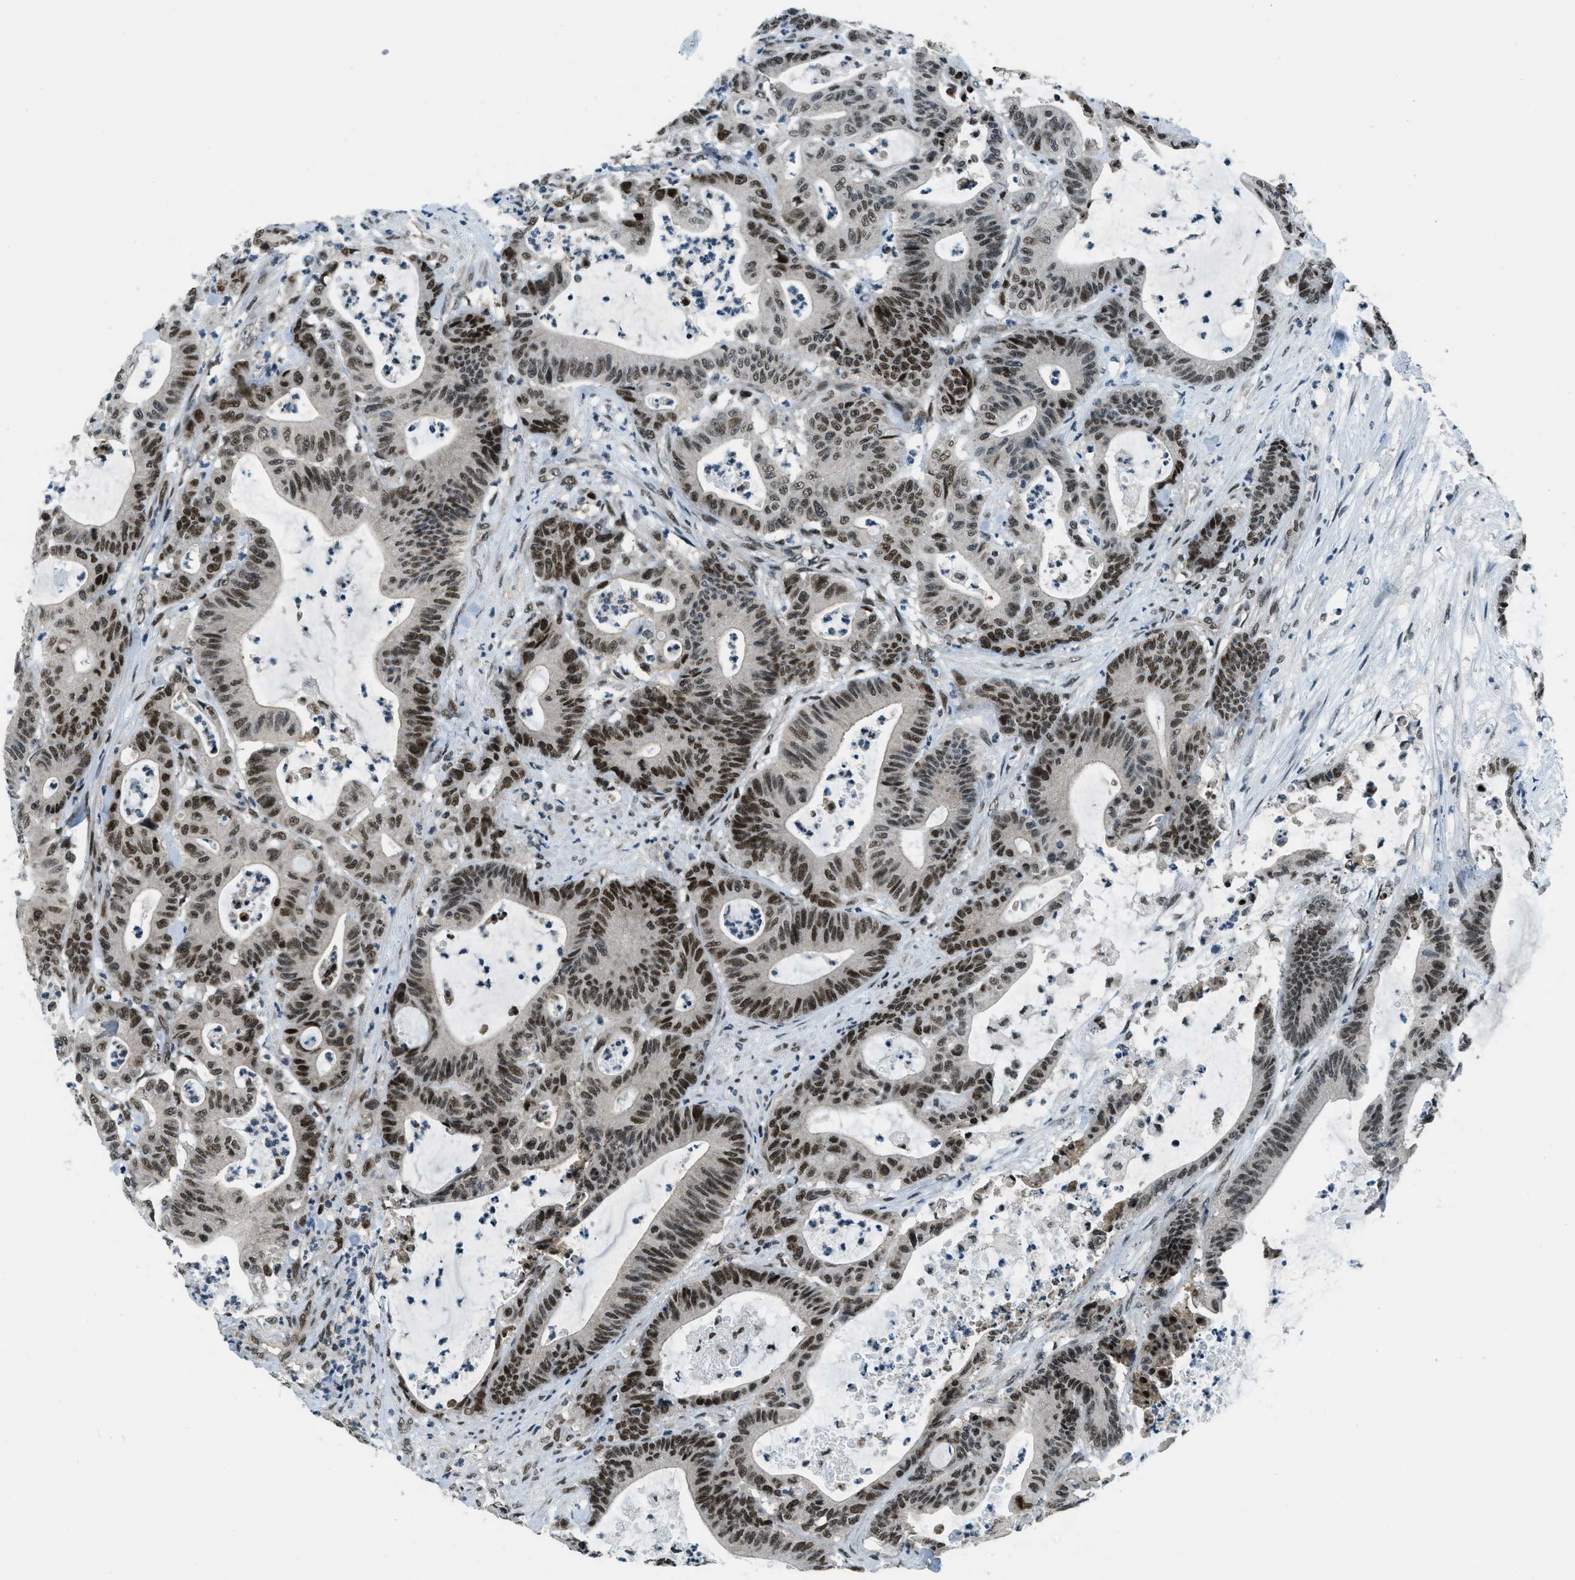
{"staining": {"intensity": "moderate", "quantity": ">75%", "location": "nuclear"}, "tissue": "colorectal cancer", "cell_type": "Tumor cells", "image_type": "cancer", "snomed": [{"axis": "morphology", "description": "Adenocarcinoma, NOS"}, {"axis": "topography", "description": "Colon"}], "caption": "A histopathology image of human colorectal cancer (adenocarcinoma) stained for a protein shows moderate nuclear brown staining in tumor cells.", "gene": "KLF6", "patient": {"sex": "female", "age": 84}}